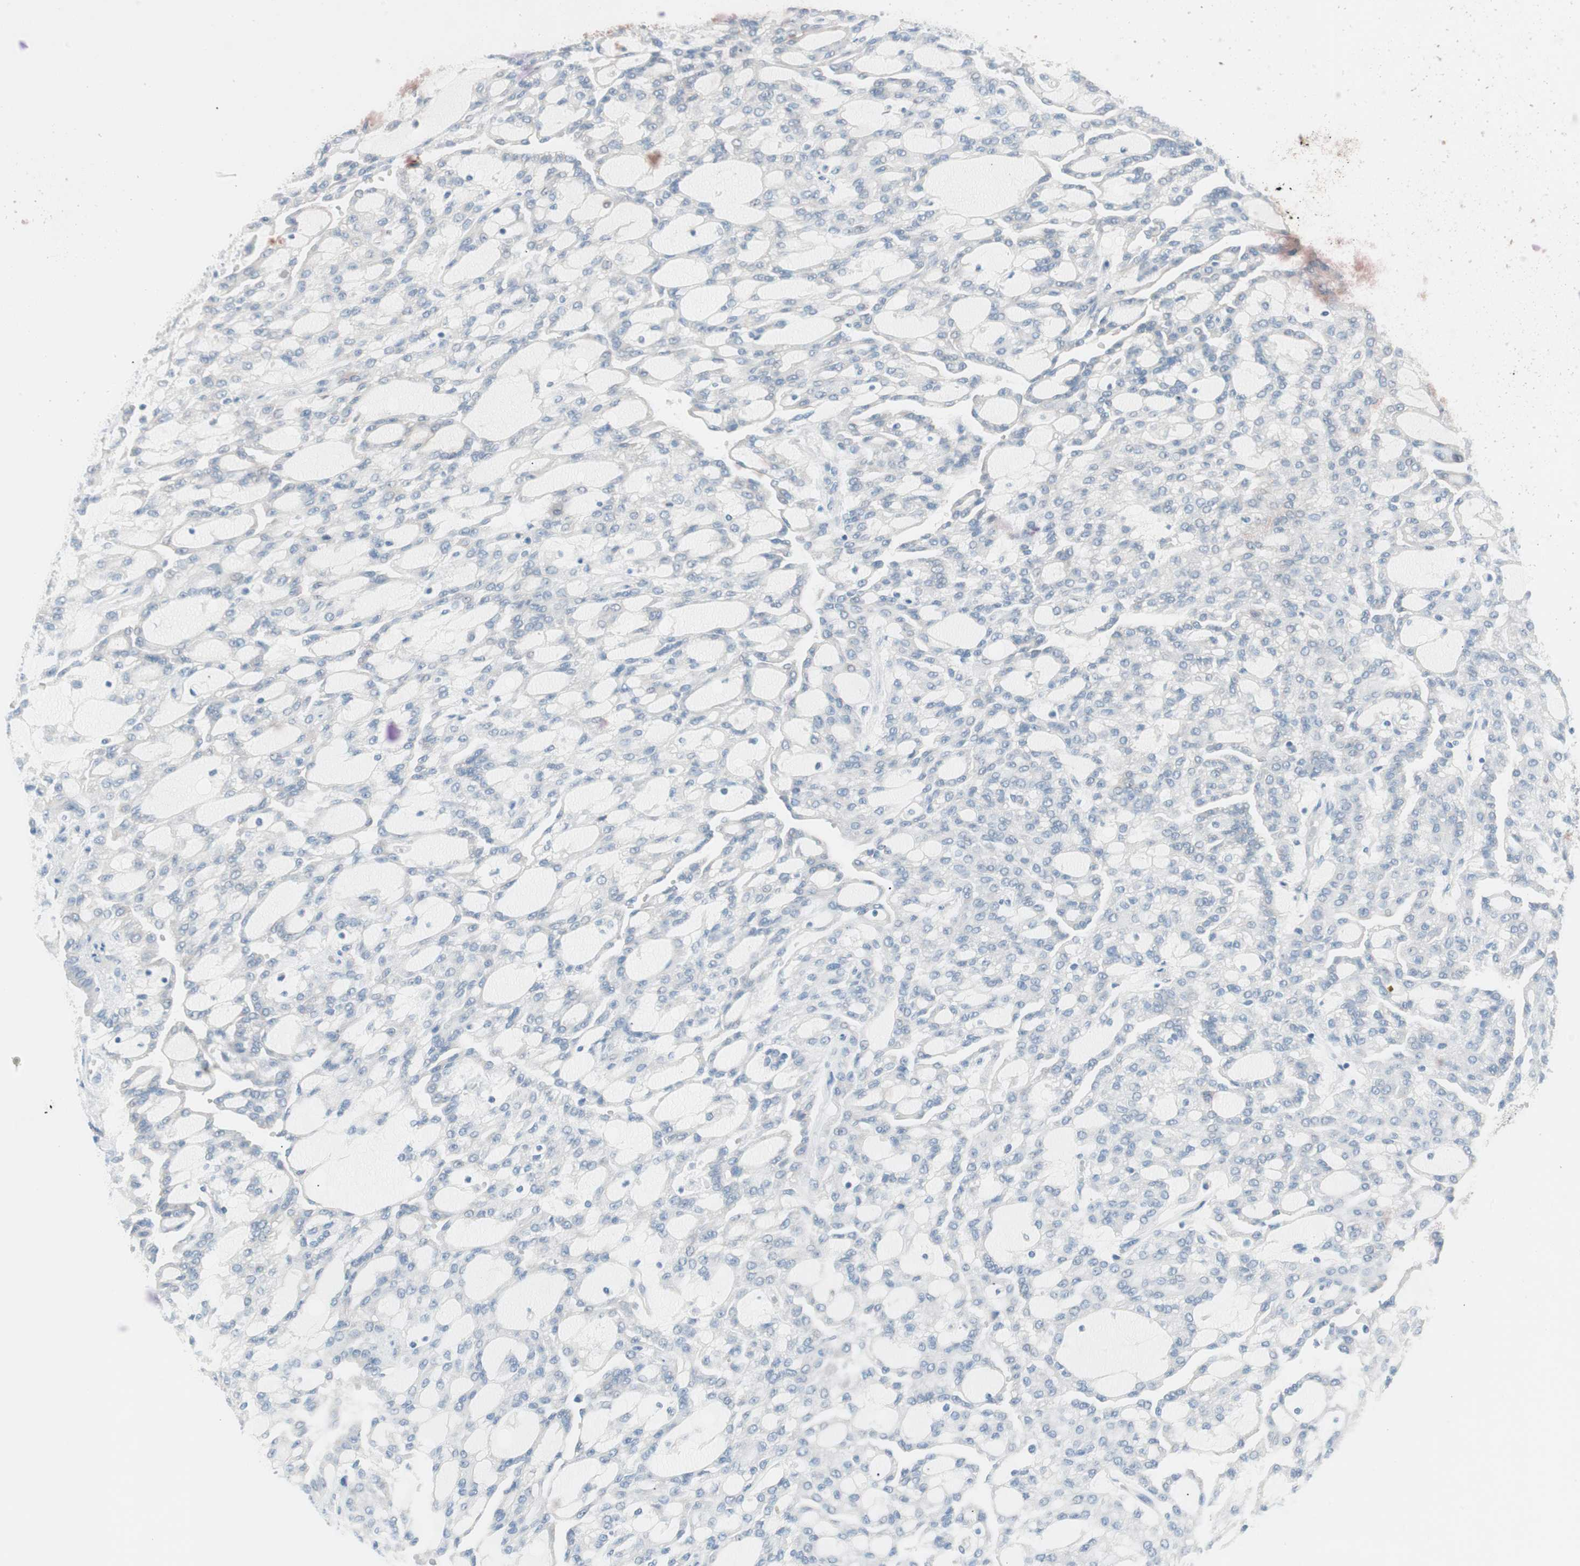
{"staining": {"intensity": "negative", "quantity": "none", "location": "none"}, "tissue": "renal cancer", "cell_type": "Tumor cells", "image_type": "cancer", "snomed": [{"axis": "morphology", "description": "Adenocarcinoma, NOS"}, {"axis": "topography", "description": "Kidney"}], "caption": "Tumor cells are negative for protein expression in human renal adenocarcinoma.", "gene": "VIL1", "patient": {"sex": "male", "age": 63}}